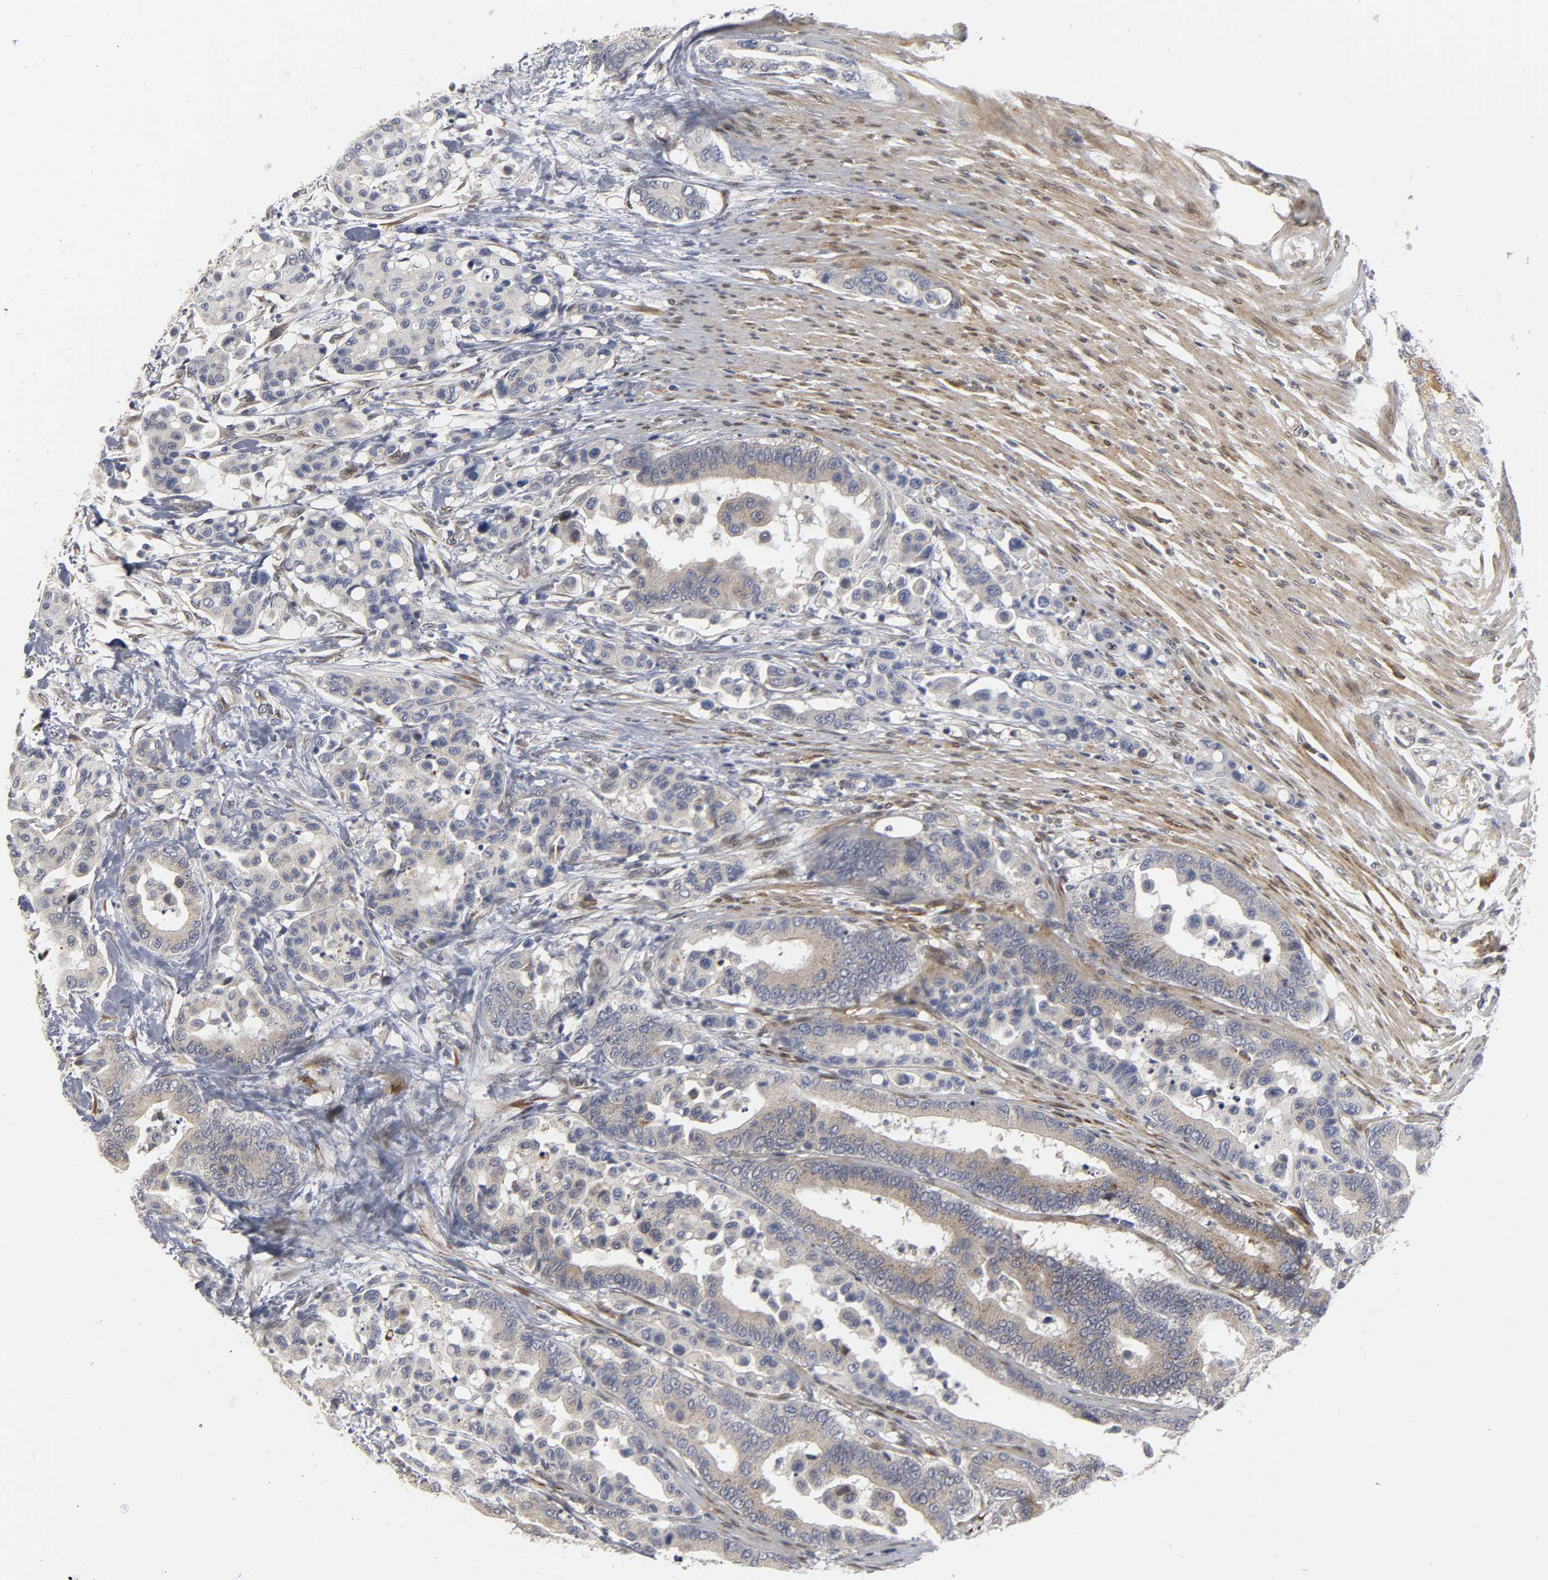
{"staining": {"intensity": "weak", "quantity": "<25%", "location": "cytoplasmic/membranous"}, "tissue": "colorectal cancer", "cell_type": "Tumor cells", "image_type": "cancer", "snomed": [{"axis": "morphology", "description": "Normal tissue, NOS"}, {"axis": "morphology", "description": "Adenocarcinoma, NOS"}, {"axis": "topography", "description": "Colon"}], "caption": "A high-resolution histopathology image shows immunohistochemistry (IHC) staining of colorectal cancer (adenocarcinoma), which exhibits no significant staining in tumor cells.", "gene": "ASB6", "patient": {"sex": "male", "age": 82}}